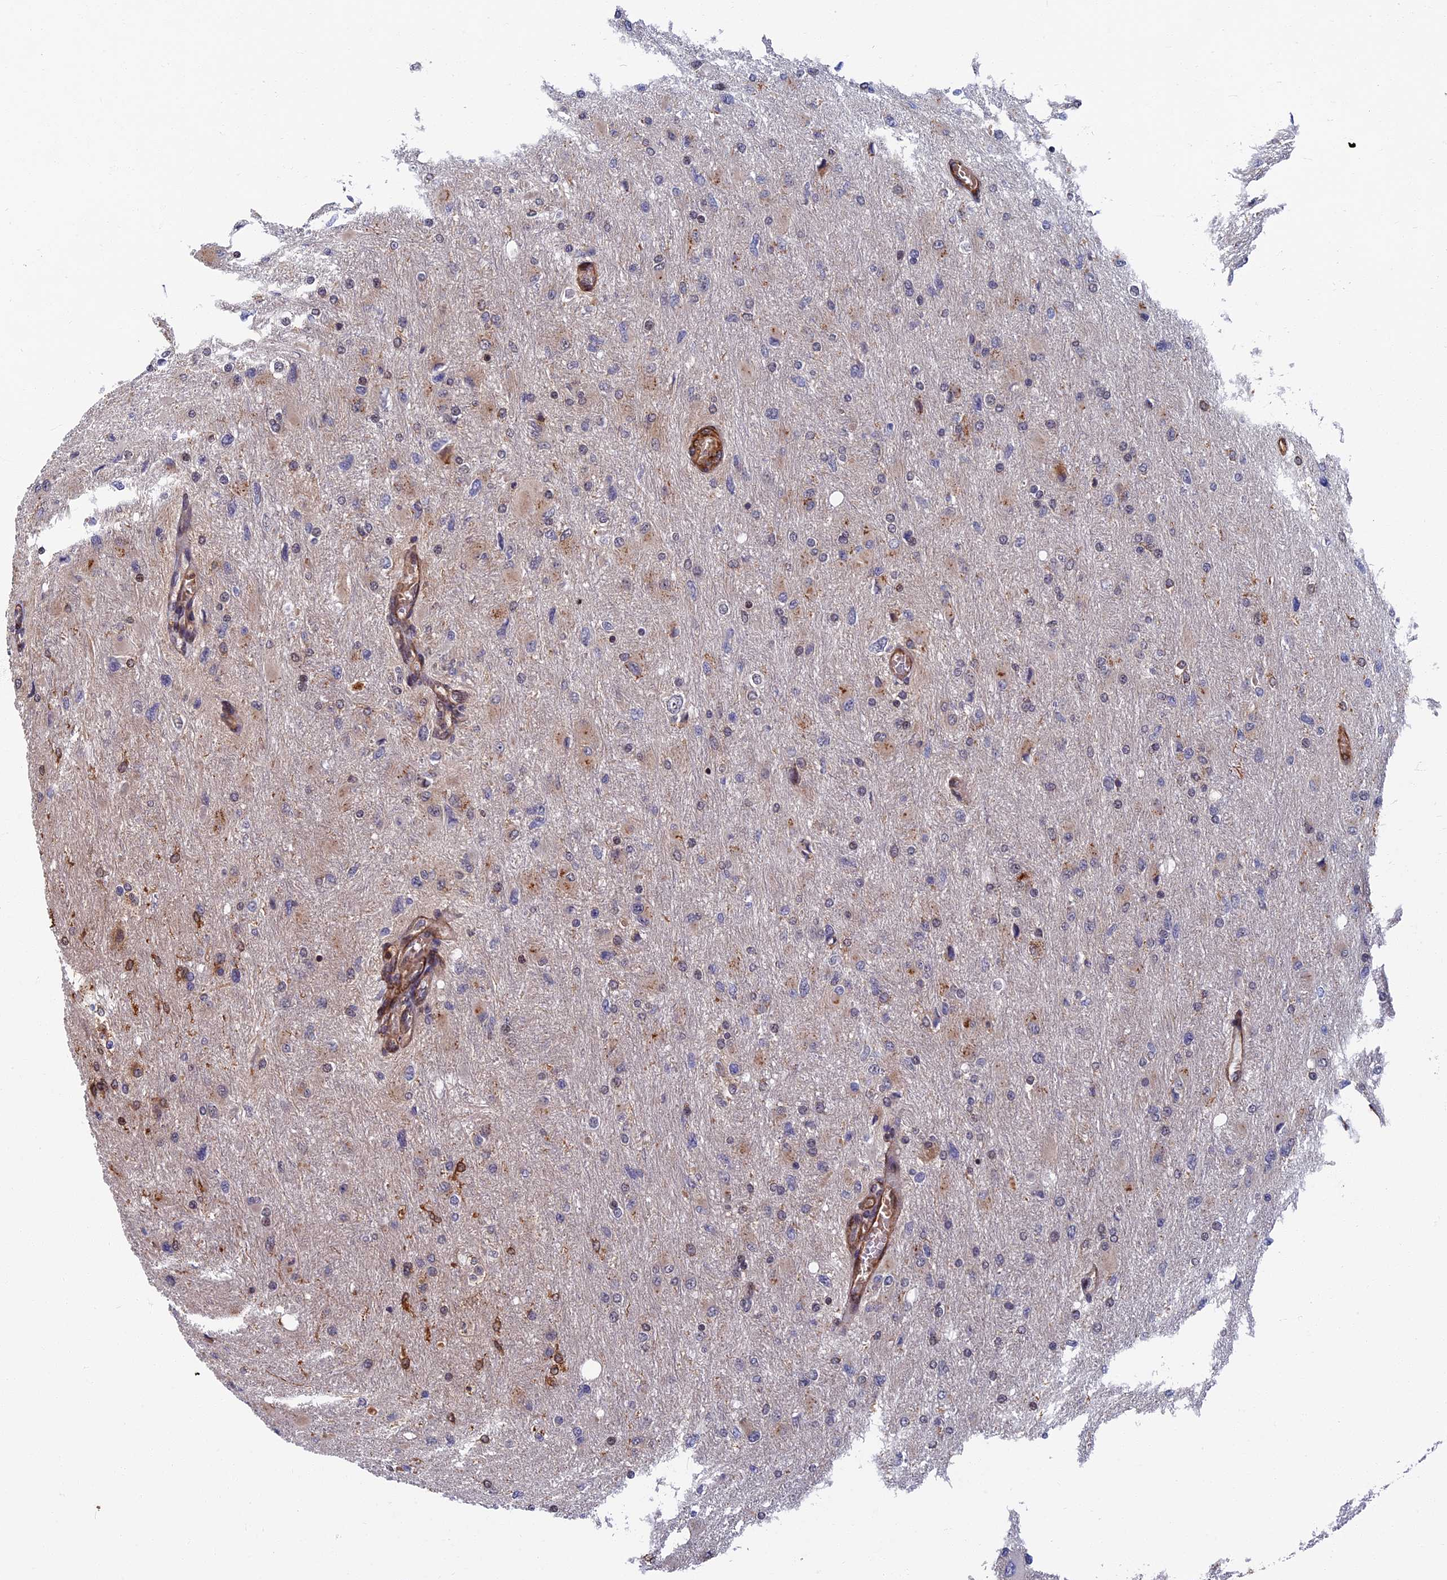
{"staining": {"intensity": "moderate", "quantity": "<25%", "location": "cytoplasmic/membranous"}, "tissue": "glioma", "cell_type": "Tumor cells", "image_type": "cancer", "snomed": [{"axis": "morphology", "description": "Glioma, malignant, High grade"}, {"axis": "topography", "description": "Cerebral cortex"}], "caption": "Protein expression by immunohistochemistry (IHC) demonstrates moderate cytoplasmic/membranous positivity in approximately <25% of tumor cells in glioma.", "gene": "CTDP1", "patient": {"sex": "female", "age": 36}}